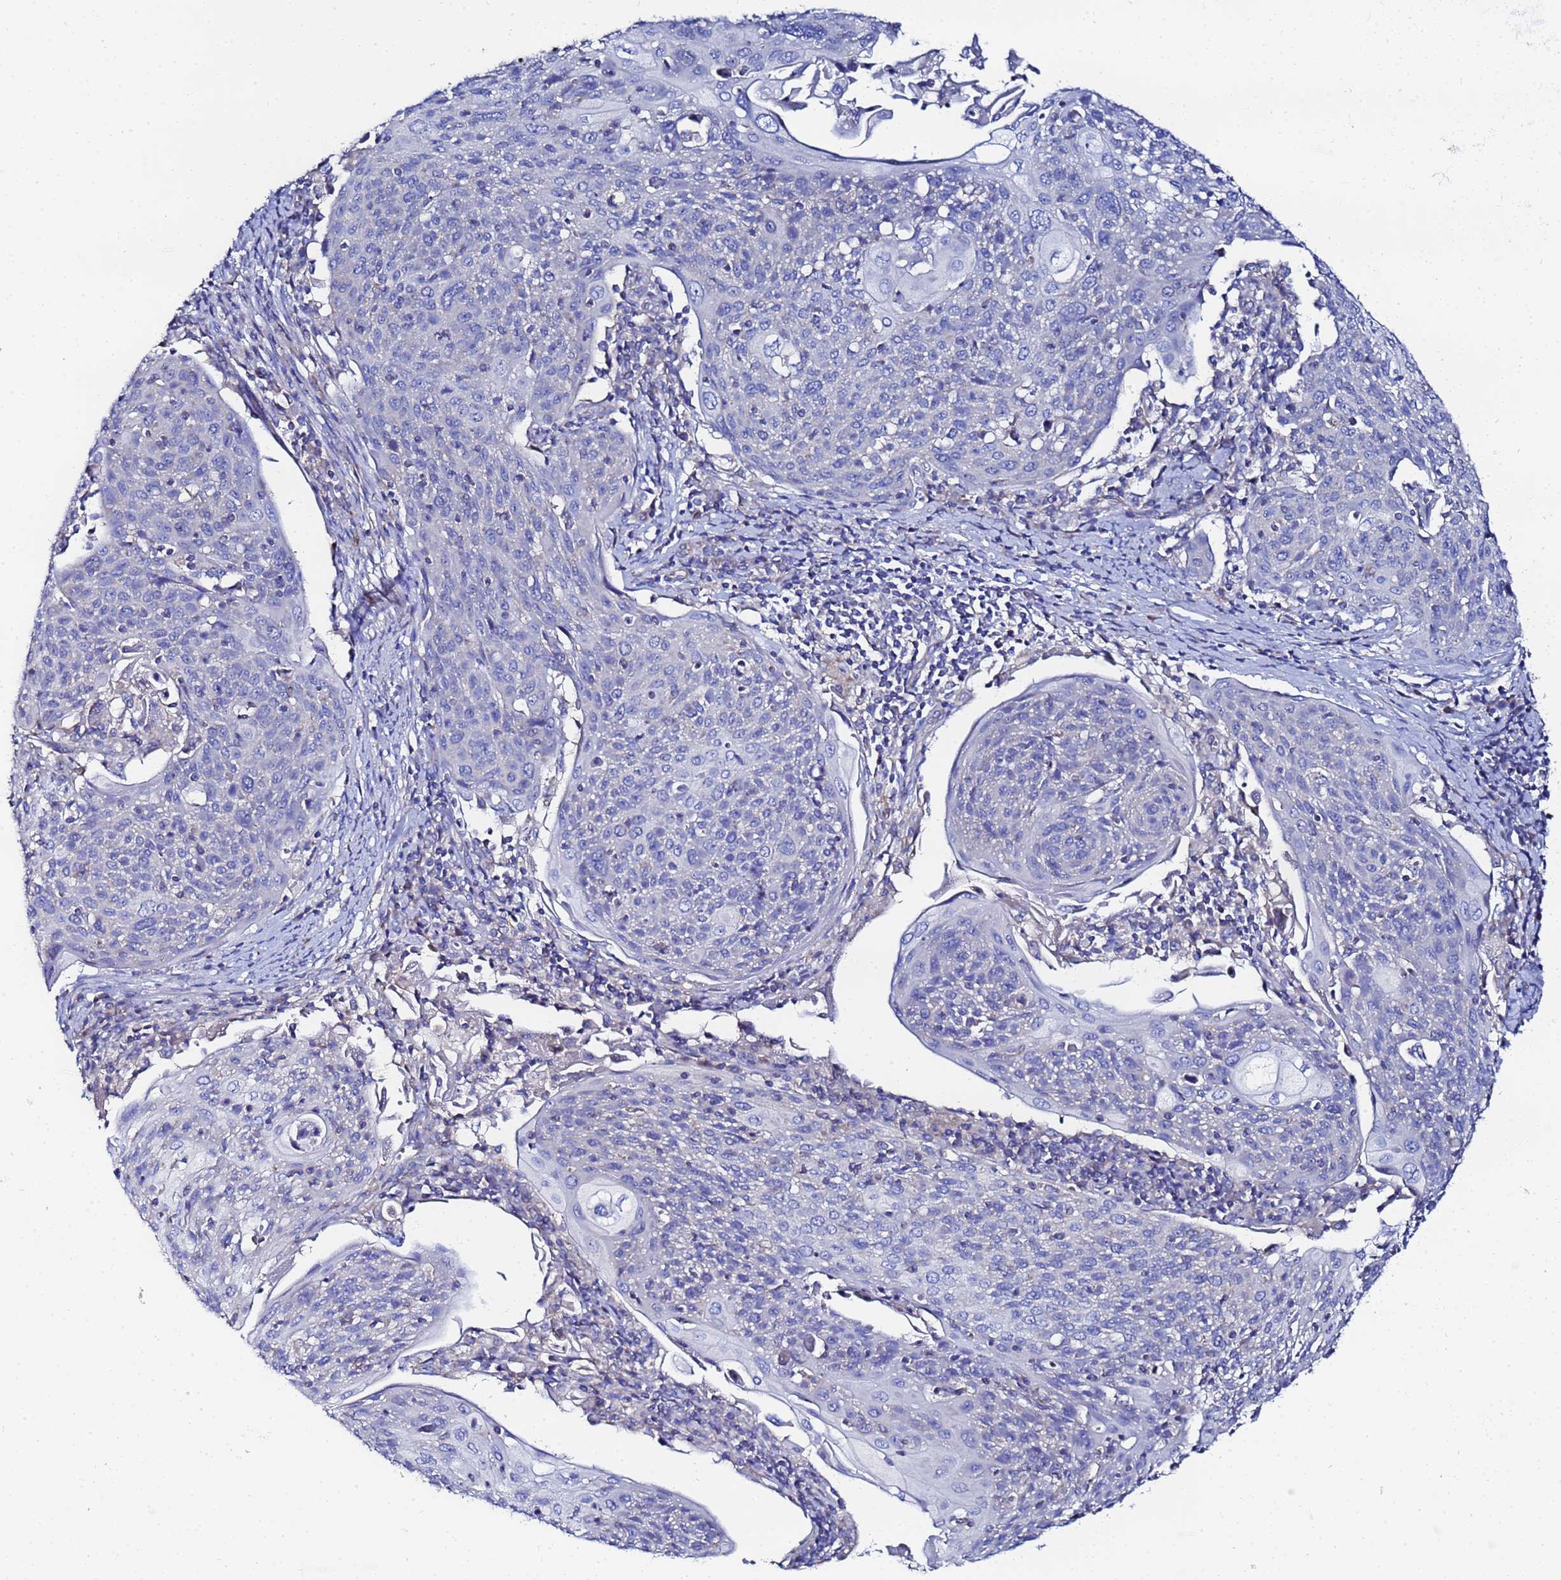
{"staining": {"intensity": "negative", "quantity": "none", "location": "none"}, "tissue": "cervical cancer", "cell_type": "Tumor cells", "image_type": "cancer", "snomed": [{"axis": "morphology", "description": "Squamous cell carcinoma, NOS"}, {"axis": "topography", "description": "Cervix"}], "caption": "Image shows no protein positivity in tumor cells of cervical cancer (squamous cell carcinoma) tissue. (Brightfield microscopy of DAB IHC at high magnification).", "gene": "FAHD2A", "patient": {"sex": "female", "age": 67}}